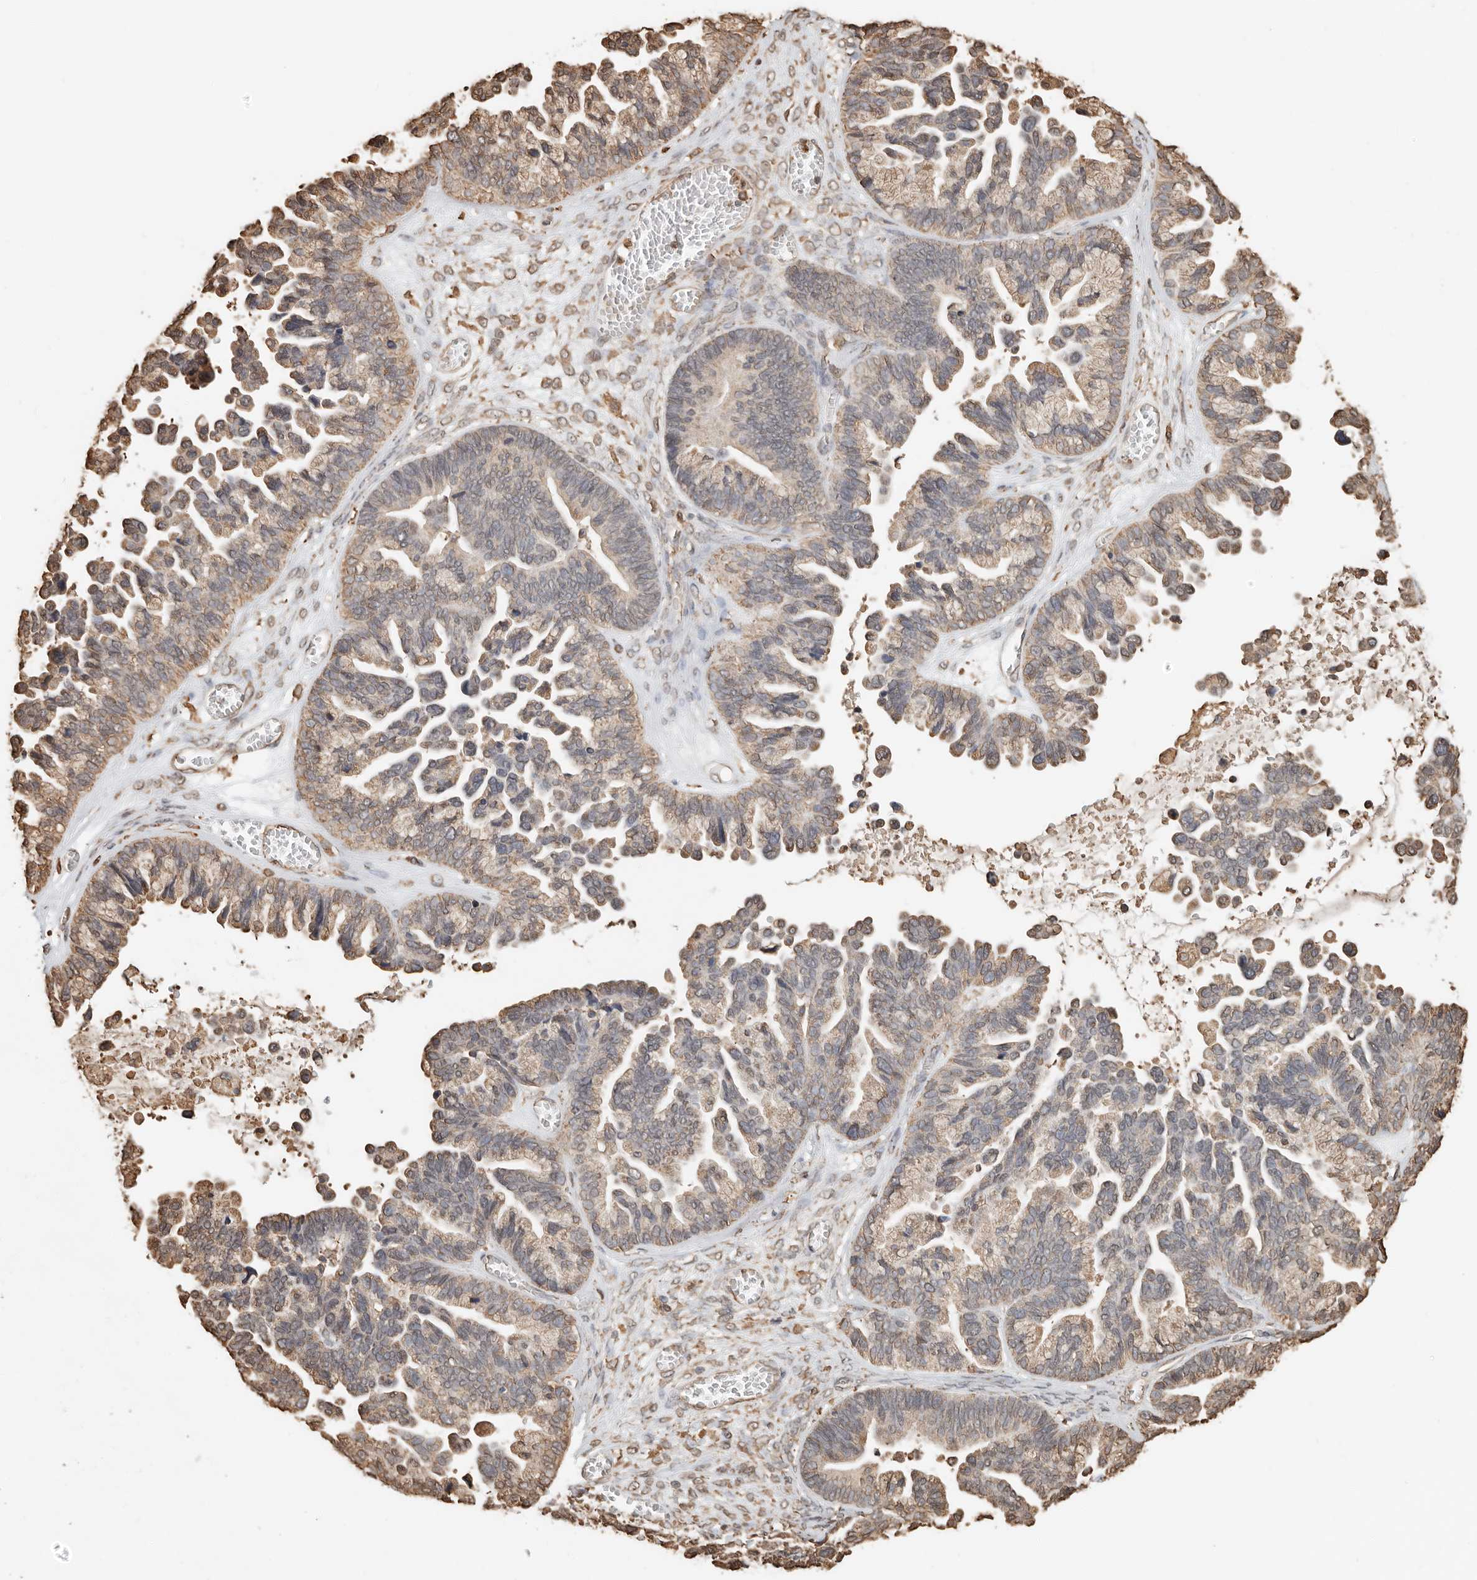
{"staining": {"intensity": "moderate", "quantity": "25%-75%", "location": "cytoplasmic/membranous"}, "tissue": "ovarian cancer", "cell_type": "Tumor cells", "image_type": "cancer", "snomed": [{"axis": "morphology", "description": "Cystadenocarcinoma, serous, NOS"}, {"axis": "topography", "description": "Ovary"}], "caption": "This photomicrograph displays immunohistochemistry staining of ovarian cancer, with medium moderate cytoplasmic/membranous expression in about 25%-75% of tumor cells.", "gene": "ARHGEF10L", "patient": {"sex": "female", "age": 56}}